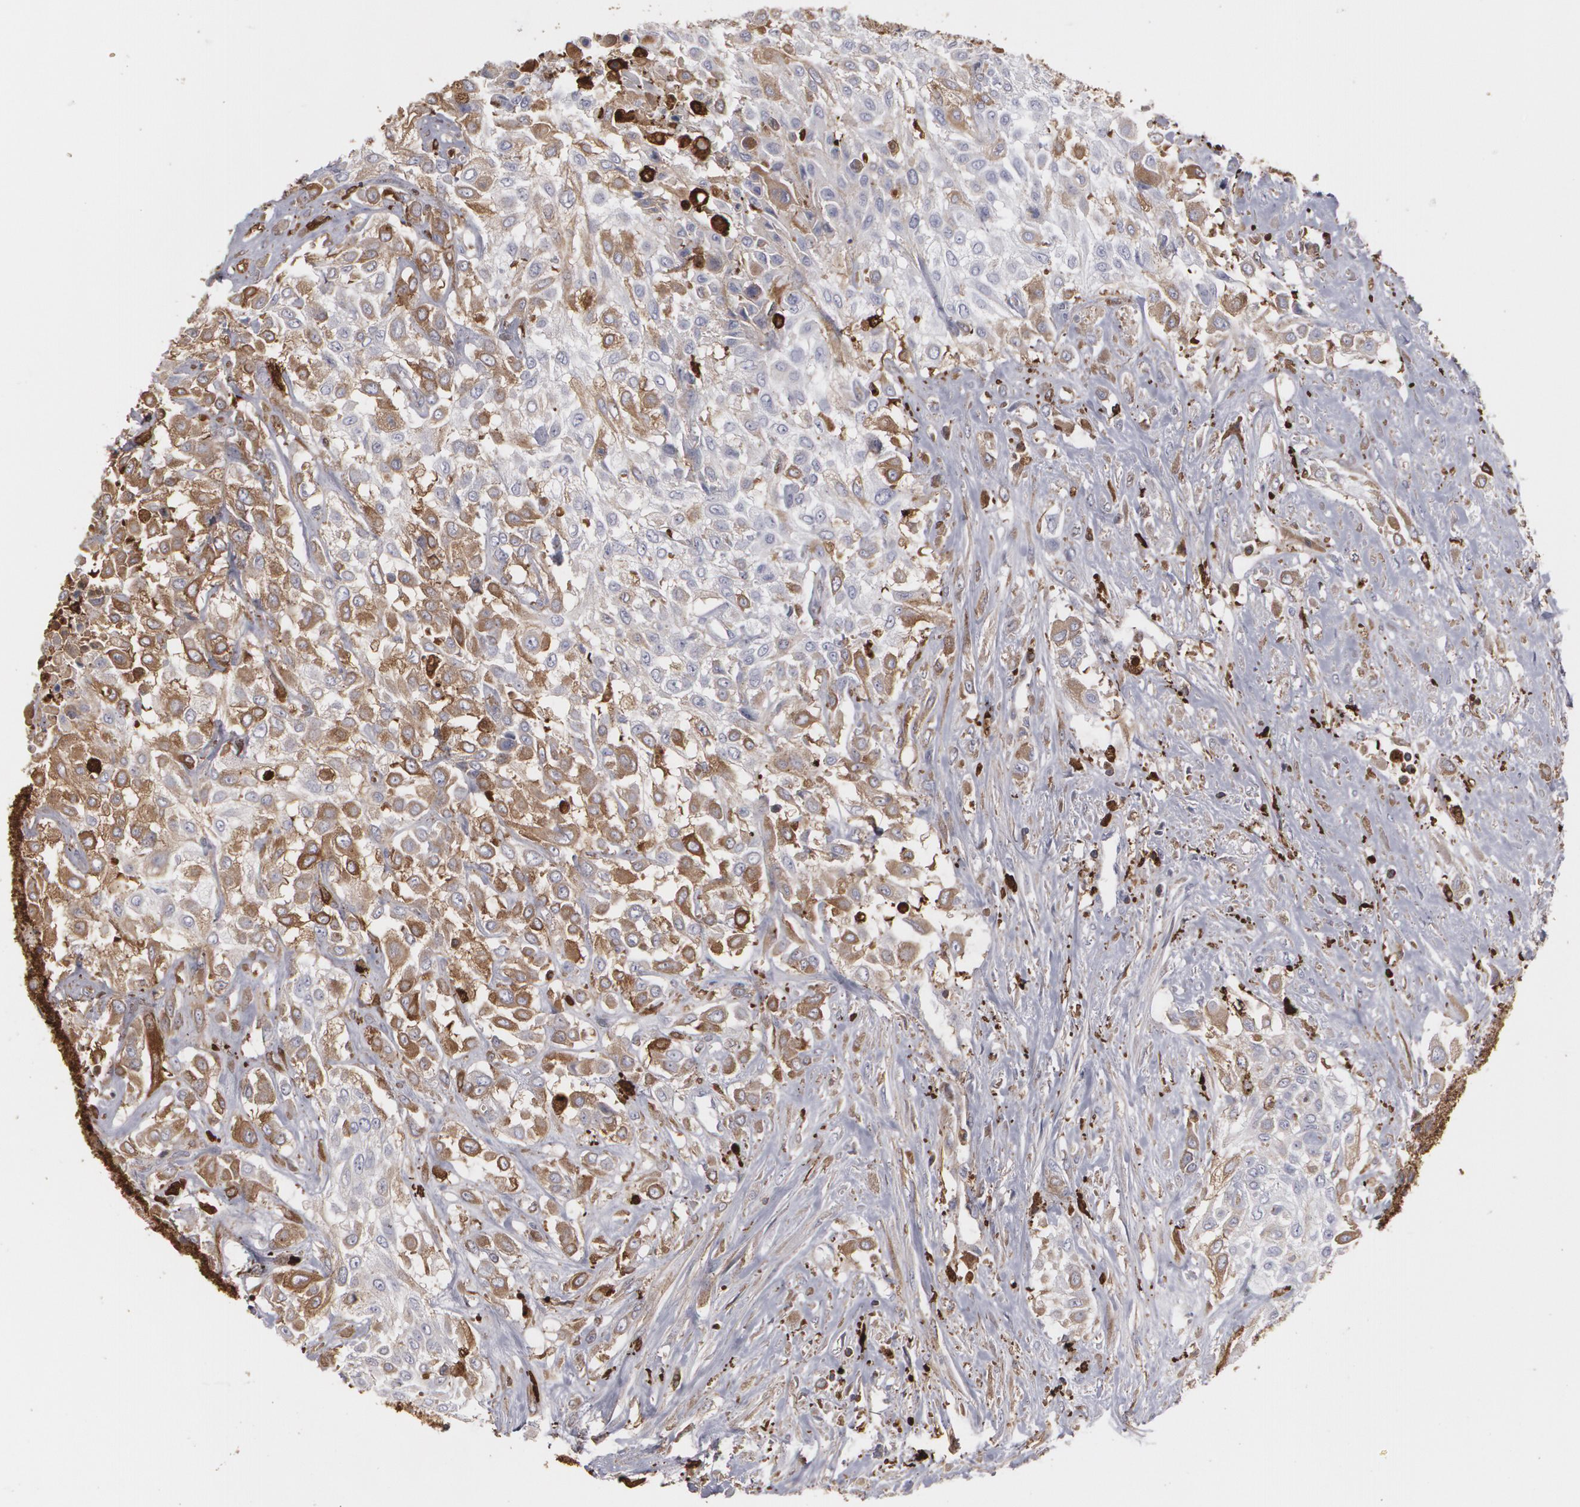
{"staining": {"intensity": "moderate", "quantity": "25%-75%", "location": "cytoplasmic/membranous"}, "tissue": "urothelial cancer", "cell_type": "Tumor cells", "image_type": "cancer", "snomed": [{"axis": "morphology", "description": "Urothelial carcinoma, High grade"}, {"axis": "topography", "description": "Urinary bladder"}], "caption": "This histopathology image exhibits IHC staining of human urothelial cancer, with medium moderate cytoplasmic/membranous expression in approximately 25%-75% of tumor cells.", "gene": "ODC1", "patient": {"sex": "male", "age": 57}}